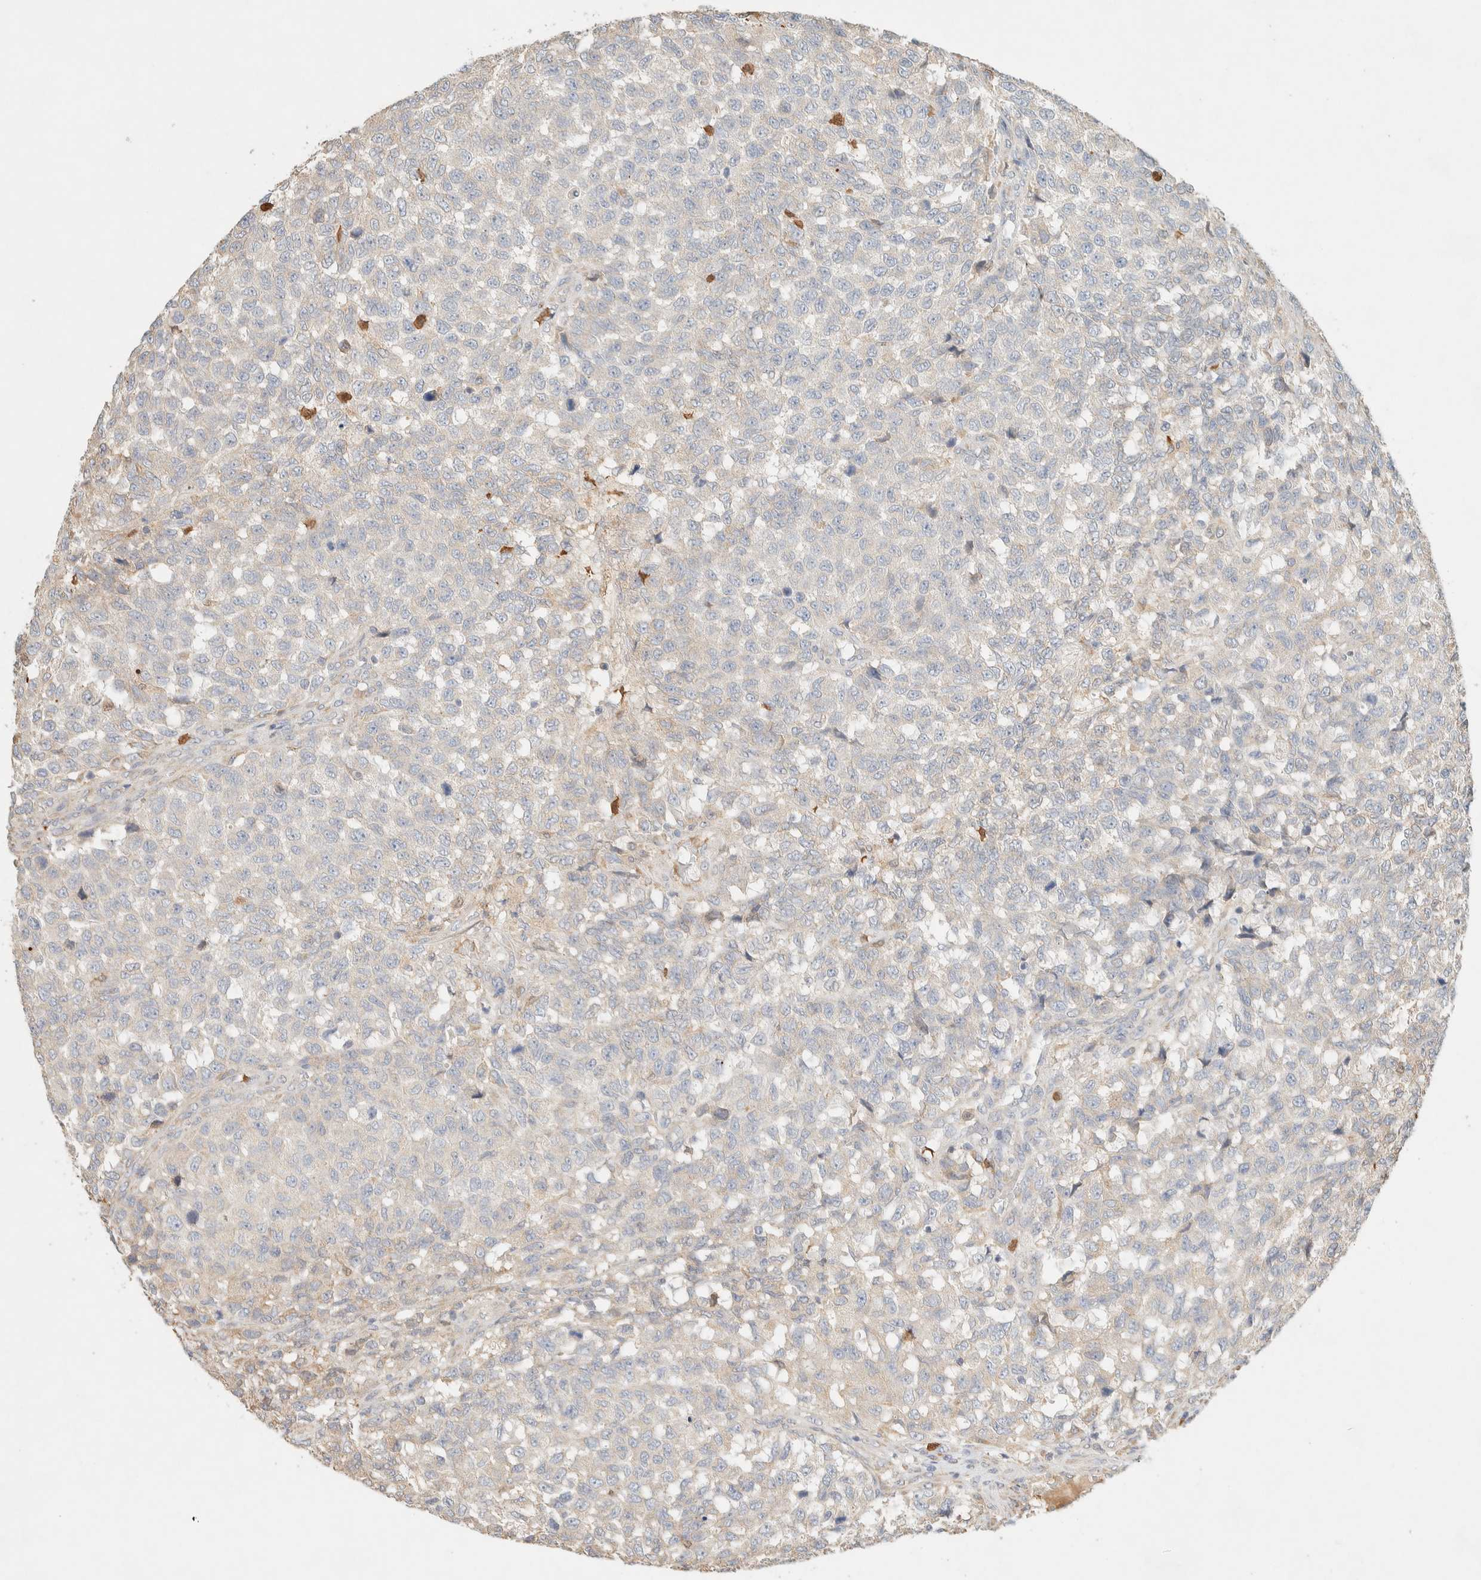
{"staining": {"intensity": "negative", "quantity": "none", "location": "none"}, "tissue": "testis cancer", "cell_type": "Tumor cells", "image_type": "cancer", "snomed": [{"axis": "morphology", "description": "Seminoma, NOS"}, {"axis": "topography", "description": "Testis"}], "caption": "DAB (3,3'-diaminobenzidine) immunohistochemical staining of testis seminoma reveals no significant staining in tumor cells.", "gene": "TTC3", "patient": {"sex": "male", "age": 59}}